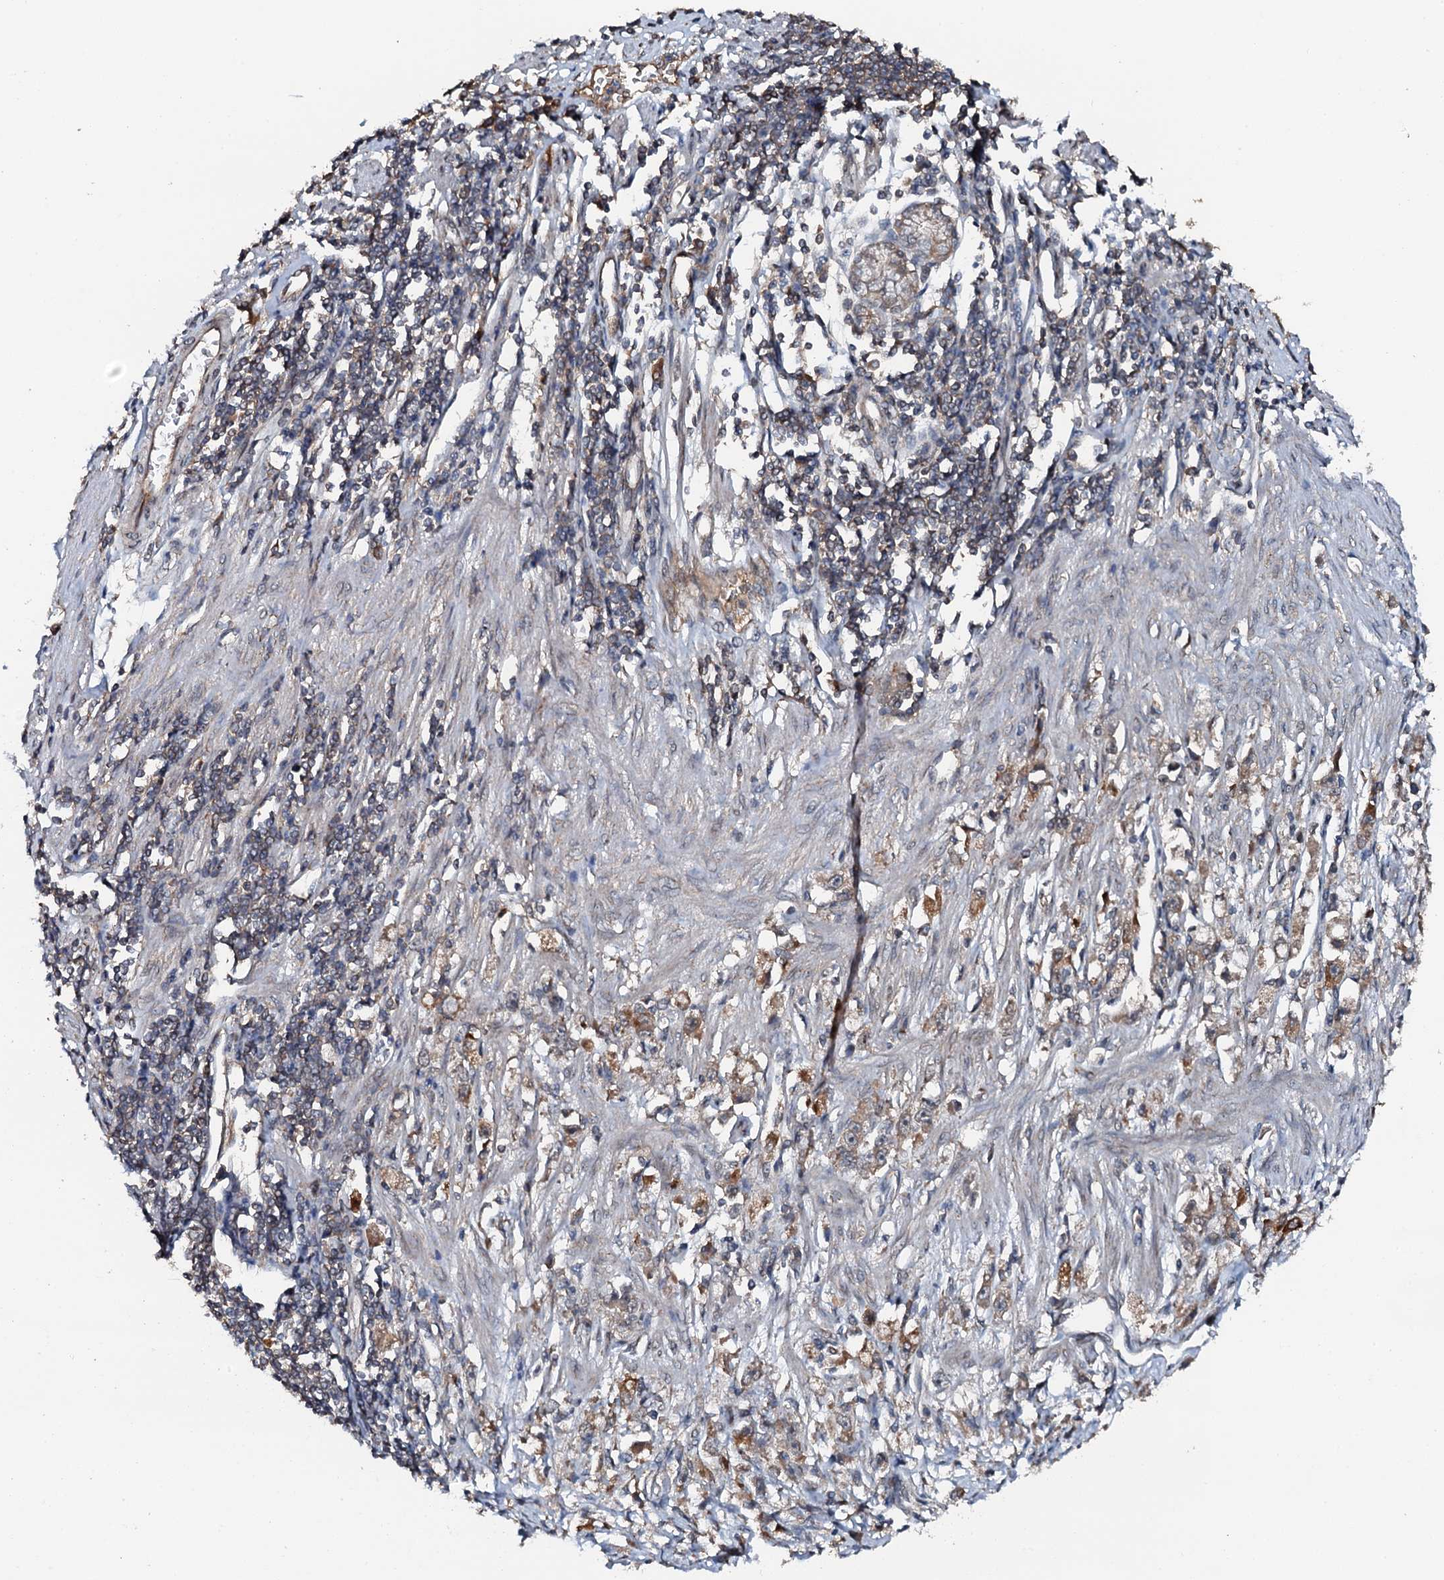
{"staining": {"intensity": "weak", "quantity": "<25%", "location": "cytoplasmic/membranous"}, "tissue": "stomach cancer", "cell_type": "Tumor cells", "image_type": "cancer", "snomed": [{"axis": "morphology", "description": "Adenocarcinoma, NOS"}, {"axis": "topography", "description": "Stomach"}], "caption": "Immunohistochemistry of human stomach adenocarcinoma displays no positivity in tumor cells.", "gene": "FLYWCH1", "patient": {"sex": "female", "age": 59}}